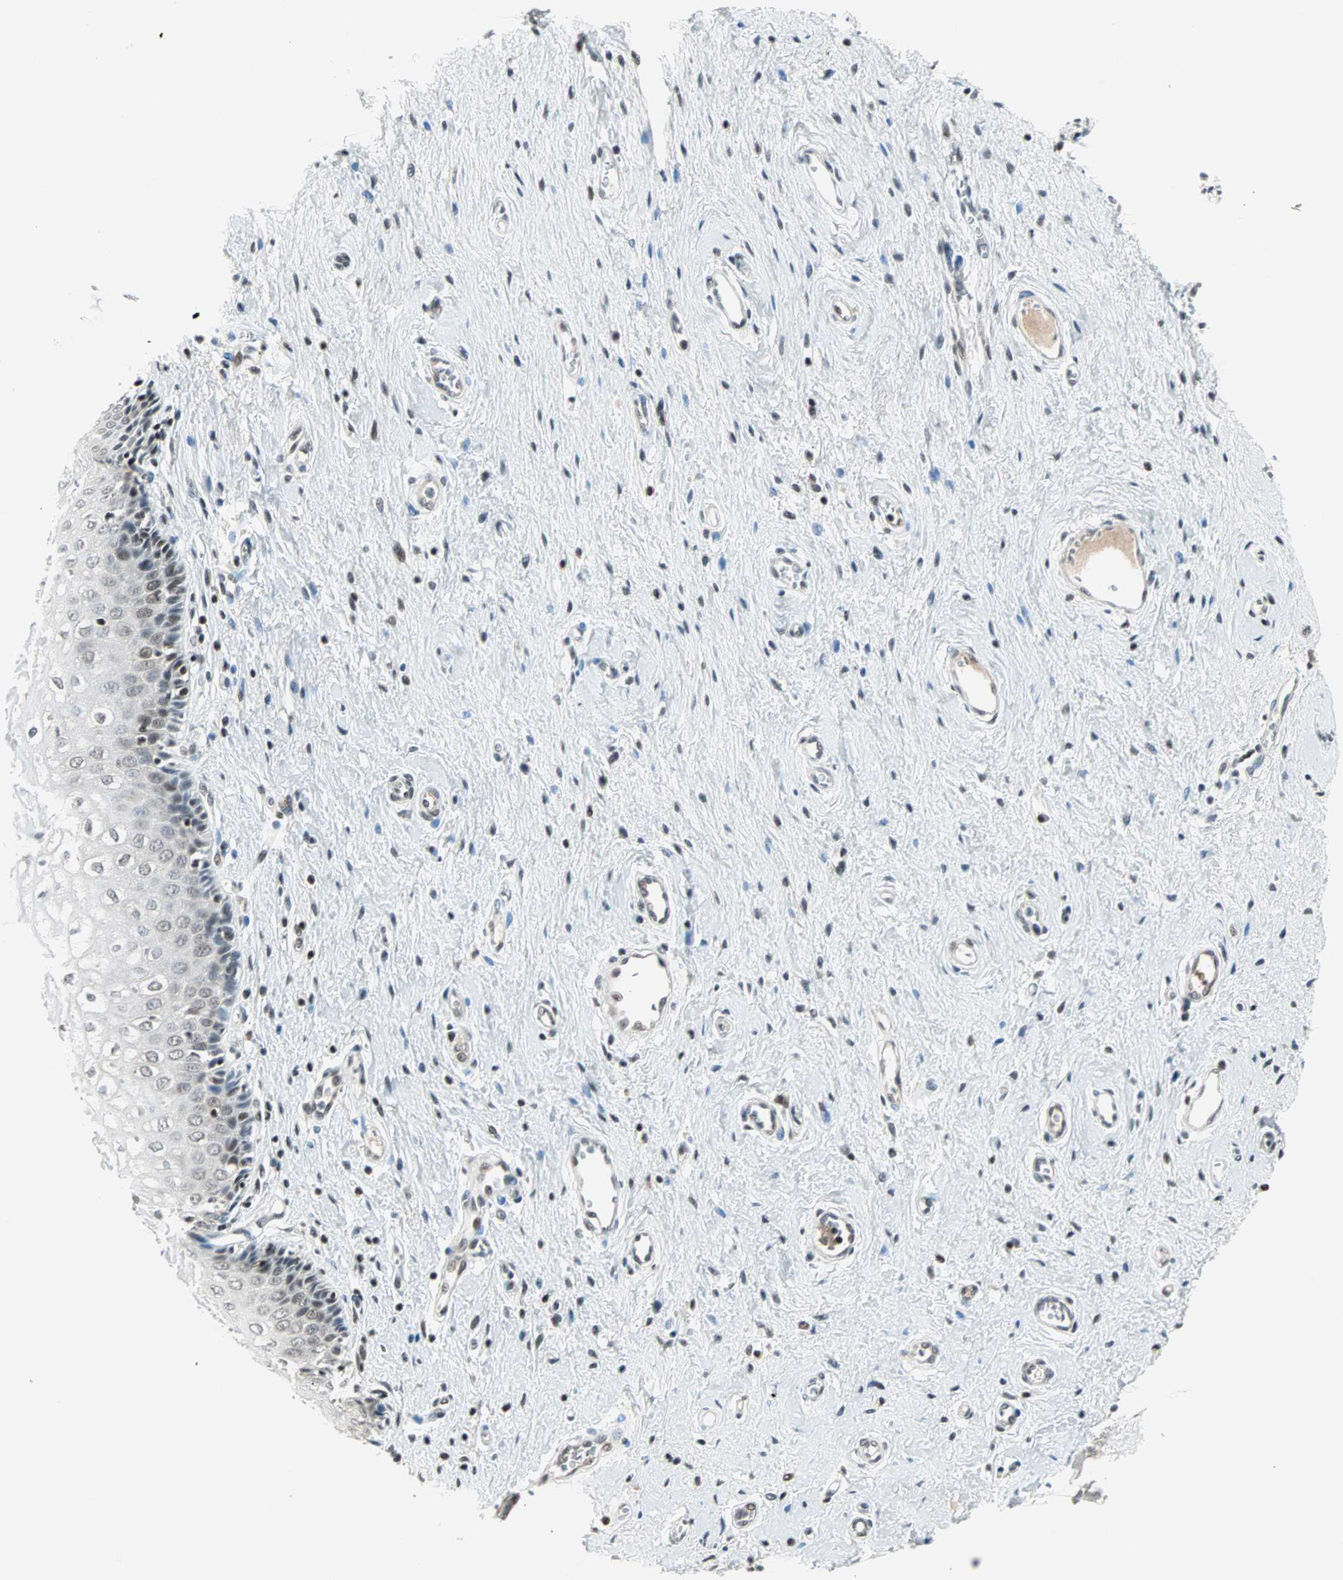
{"staining": {"intensity": "weak", "quantity": "25%-75%", "location": "nuclear"}, "tissue": "vagina", "cell_type": "Squamous epithelial cells", "image_type": "normal", "snomed": [{"axis": "morphology", "description": "Normal tissue, NOS"}, {"axis": "topography", "description": "Soft tissue"}, {"axis": "topography", "description": "Vagina"}], "caption": "Immunohistochemical staining of normal vagina demonstrates 25%-75% levels of weak nuclear protein positivity in about 25%-75% of squamous epithelial cells.", "gene": "SIN3A", "patient": {"sex": "female", "age": 61}}